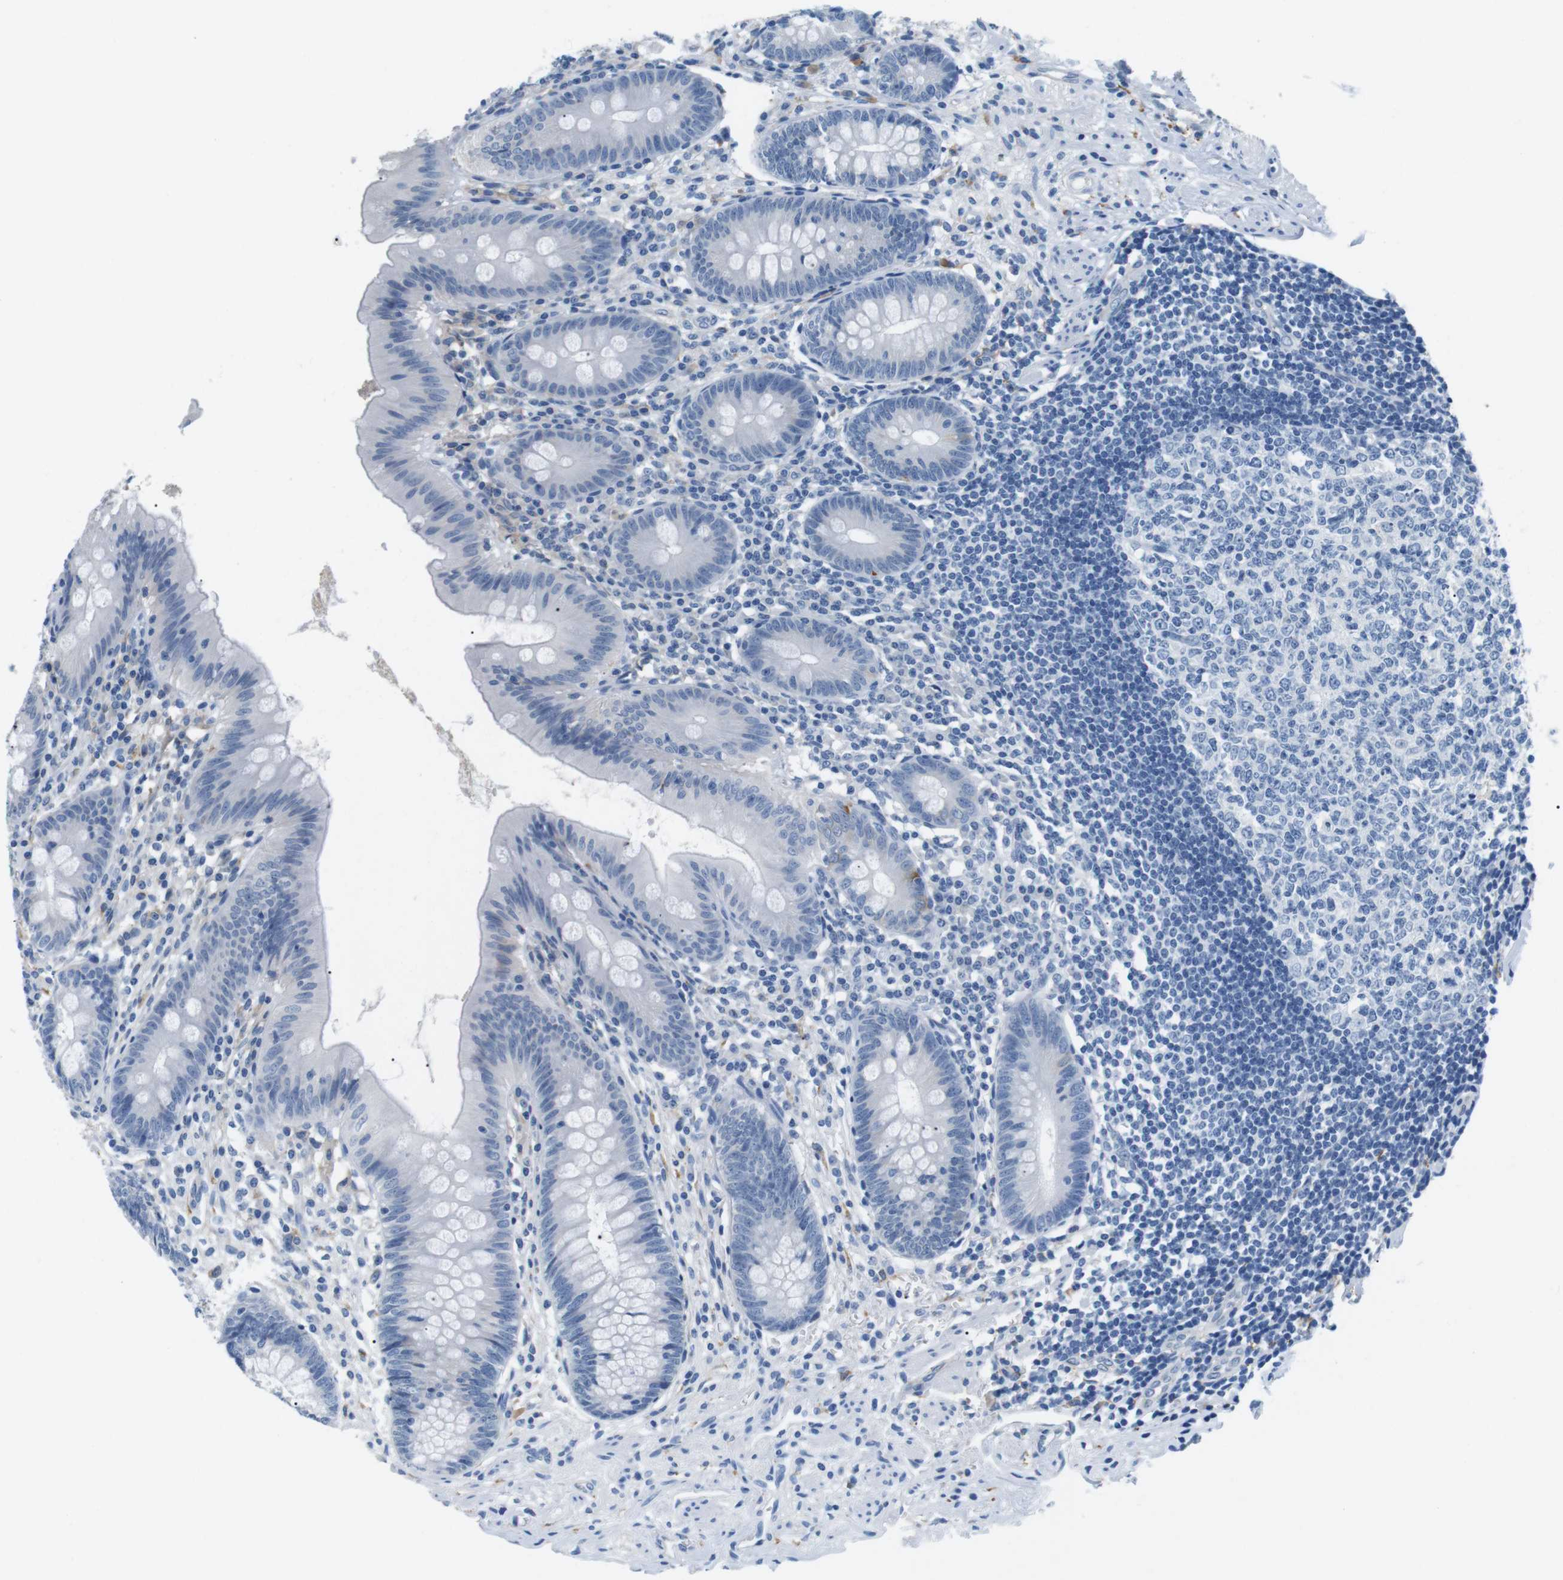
{"staining": {"intensity": "negative", "quantity": "none", "location": "none"}, "tissue": "appendix", "cell_type": "Glandular cells", "image_type": "normal", "snomed": [{"axis": "morphology", "description": "Normal tissue, NOS"}, {"axis": "topography", "description": "Appendix"}], "caption": "Immunohistochemical staining of benign human appendix reveals no significant positivity in glandular cells.", "gene": "FCGRT", "patient": {"sex": "male", "age": 56}}